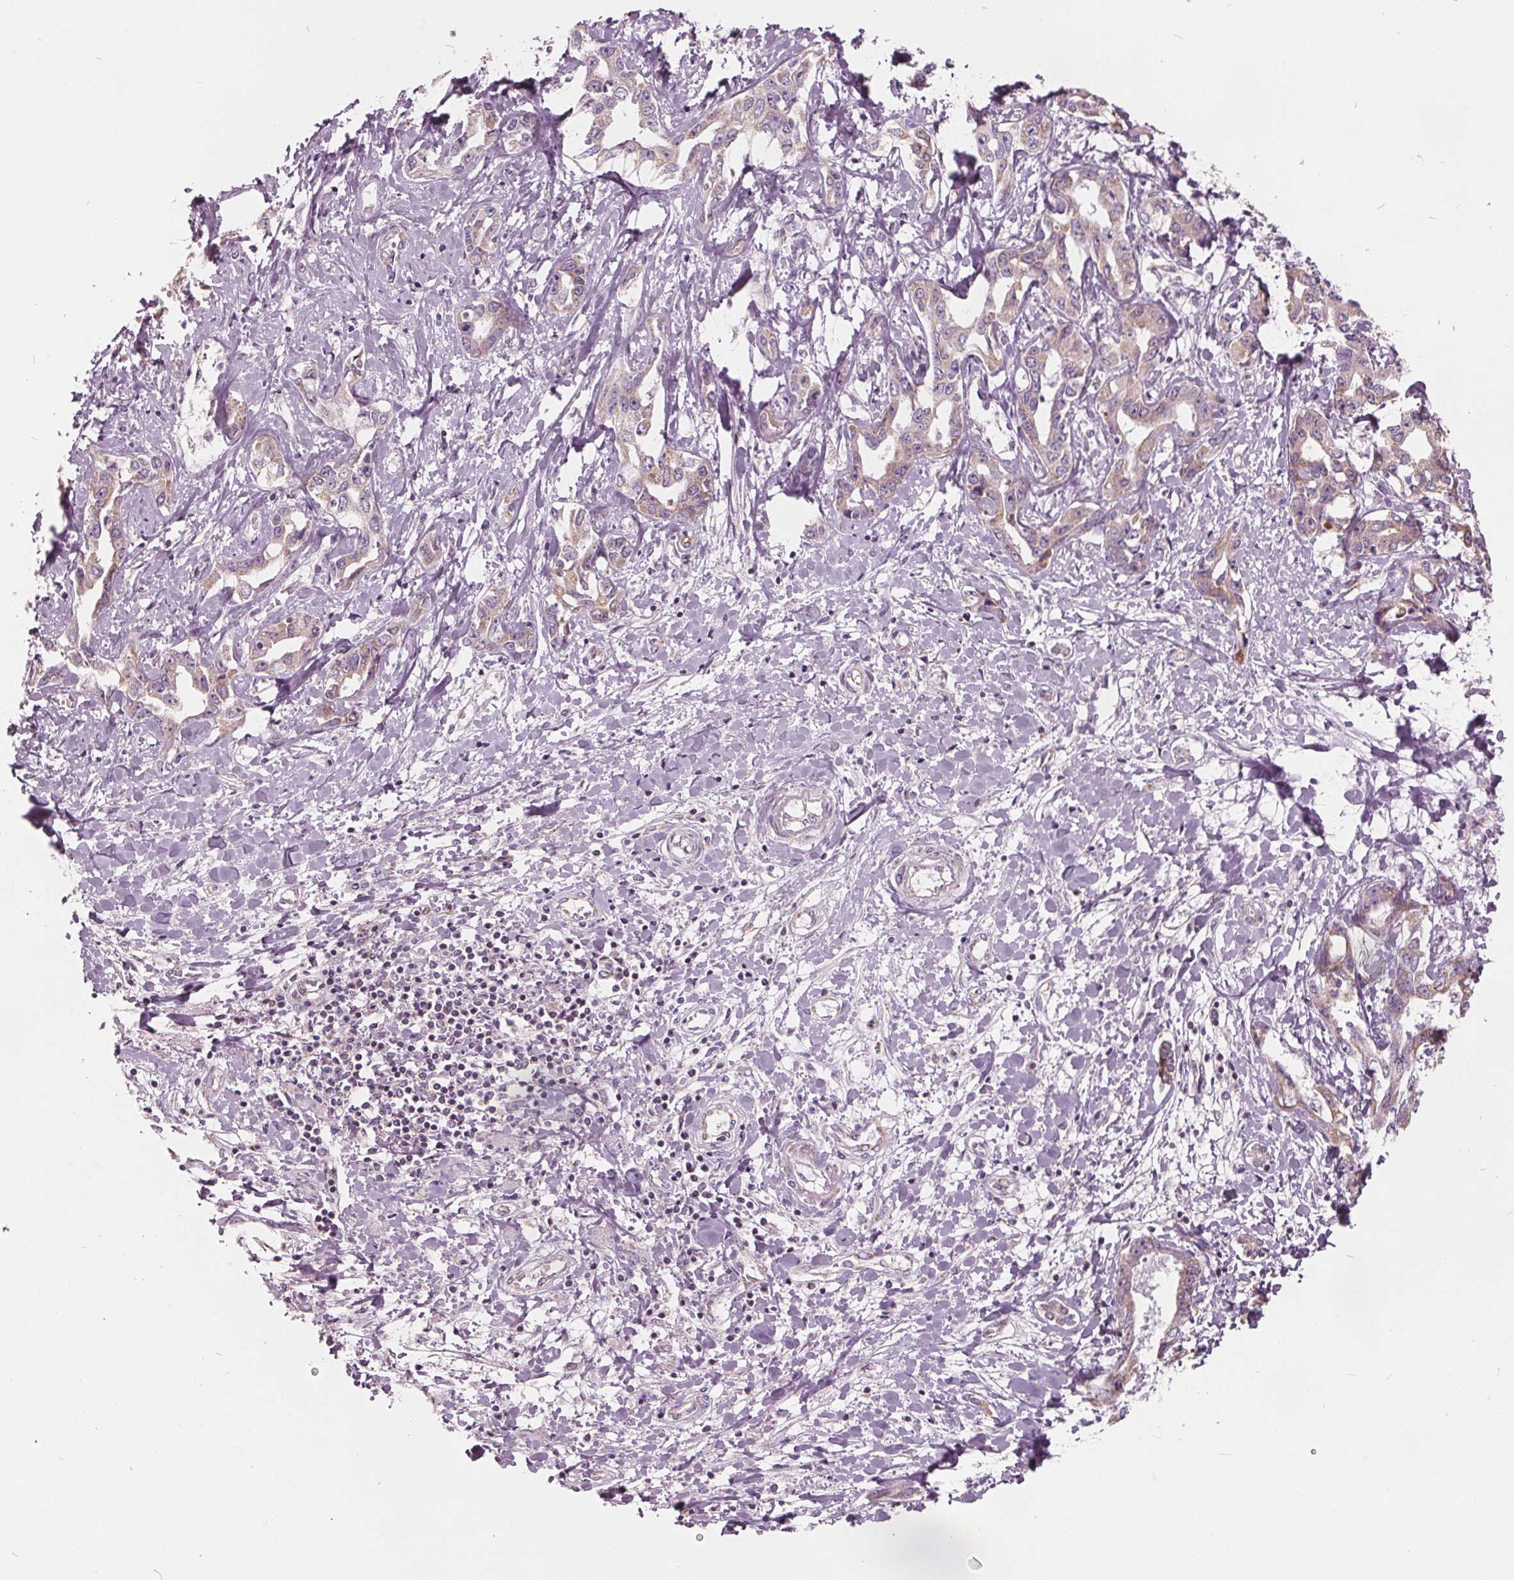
{"staining": {"intensity": "weak", "quantity": "25%-75%", "location": "cytoplasmic/membranous"}, "tissue": "liver cancer", "cell_type": "Tumor cells", "image_type": "cancer", "snomed": [{"axis": "morphology", "description": "Cholangiocarcinoma"}, {"axis": "topography", "description": "Liver"}], "caption": "This is a histology image of IHC staining of liver cancer (cholangiocarcinoma), which shows weak positivity in the cytoplasmic/membranous of tumor cells.", "gene": "ECI2", "patient": {"sex": "male", "age": 59}}